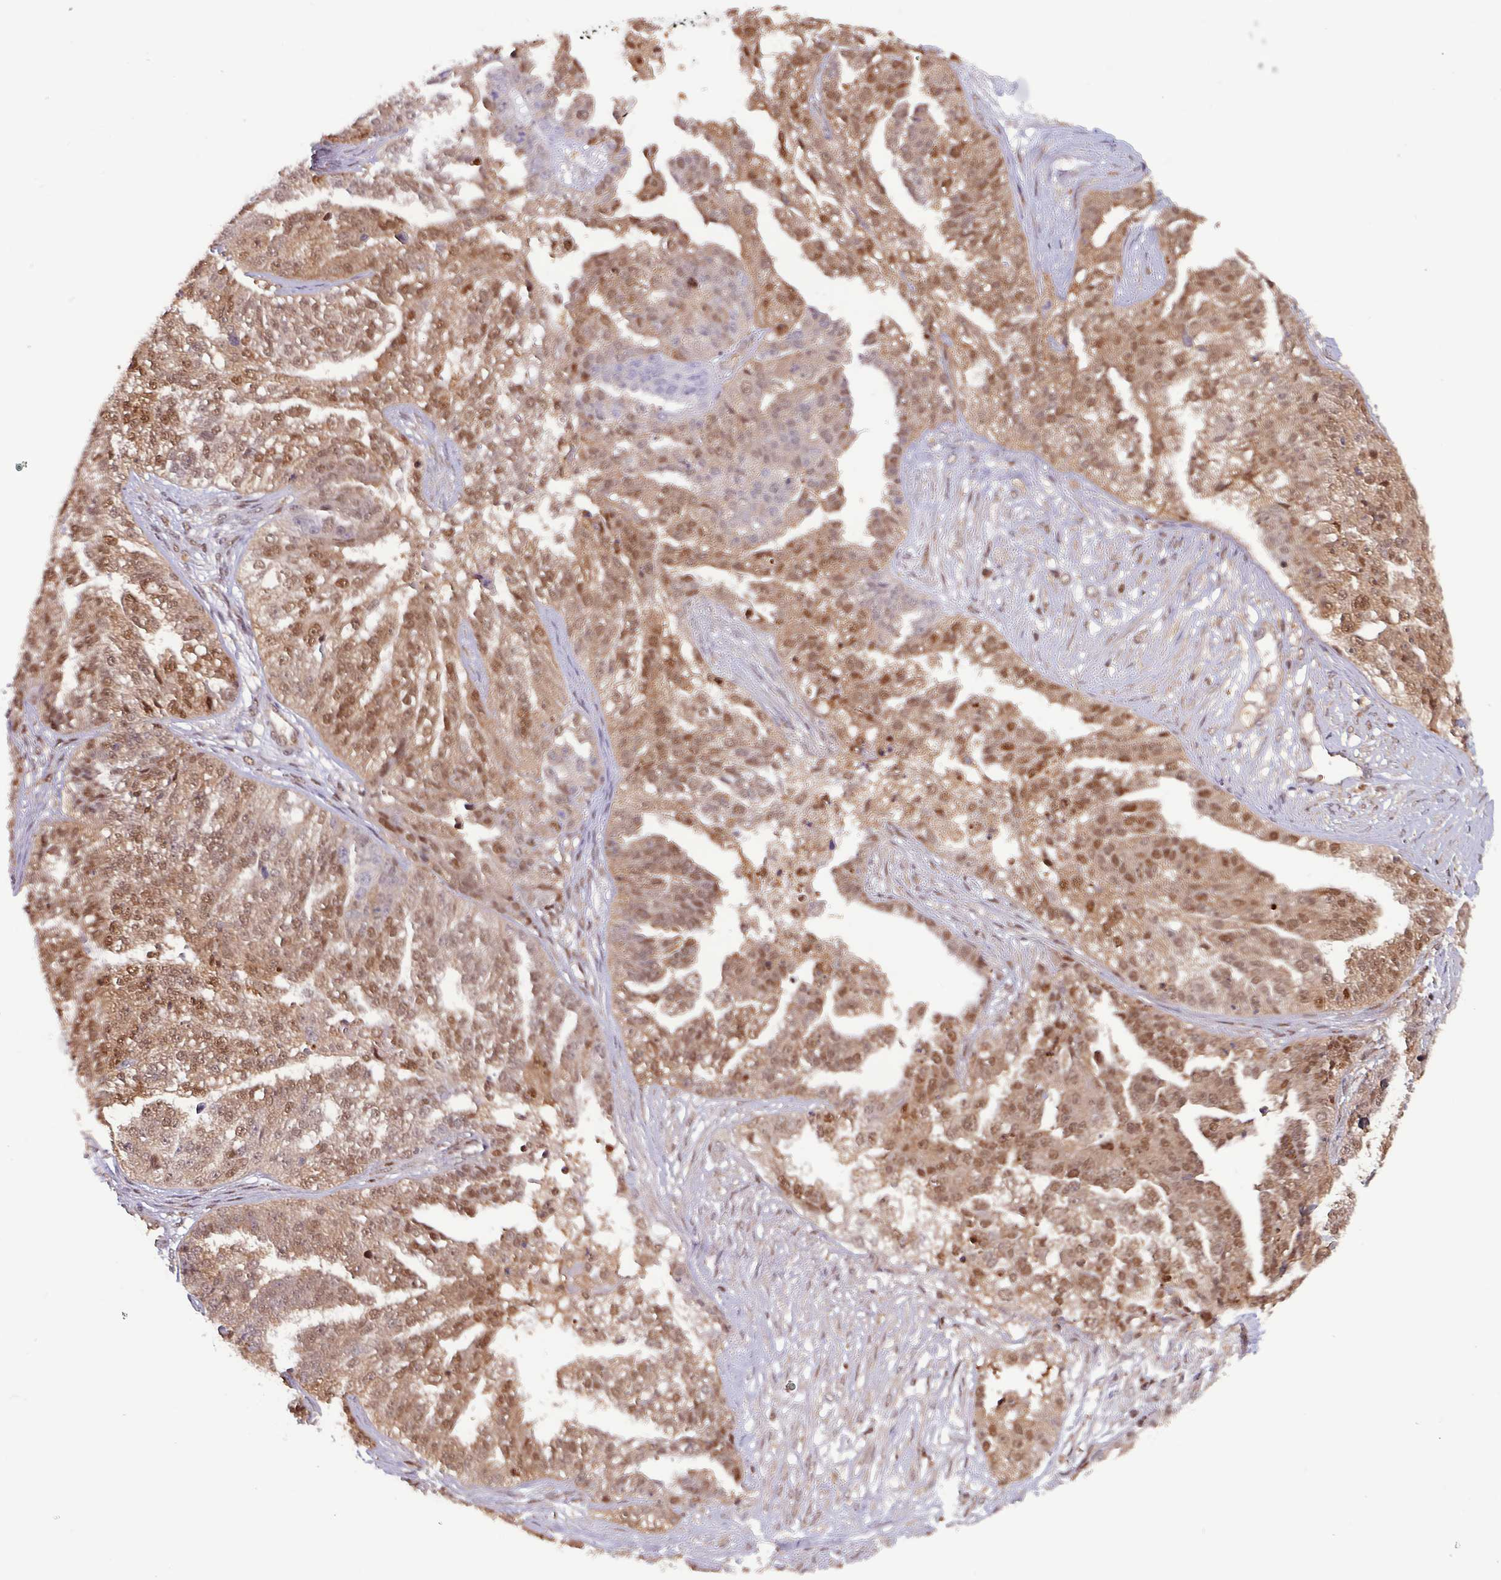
{"staining": {"intensity": "moderate", "quantity": ">75%", "location": "cytoplasmic/membranous,nuclear"}, "tissue": "ovarian cancer", "cell_type": "Tumor cells", "image_type": "cancer", "snomed": [{"axis": "morphology", "description": "Cystadenocarcinoma, serous, NOS"}, {"axis": "topography", "description": "Ovary"}], "caption": "IHC (DAB (3,3'-diaminobenzidine)) staining of human ovarian serous cystadenocarcinoma exhibits moderate cytoplasmic/membranous and nuclear protein positivity in approximately >75% of tumor cells.", "gene": "PSMB8", "patient": {"sex": "female", "age": 58}}